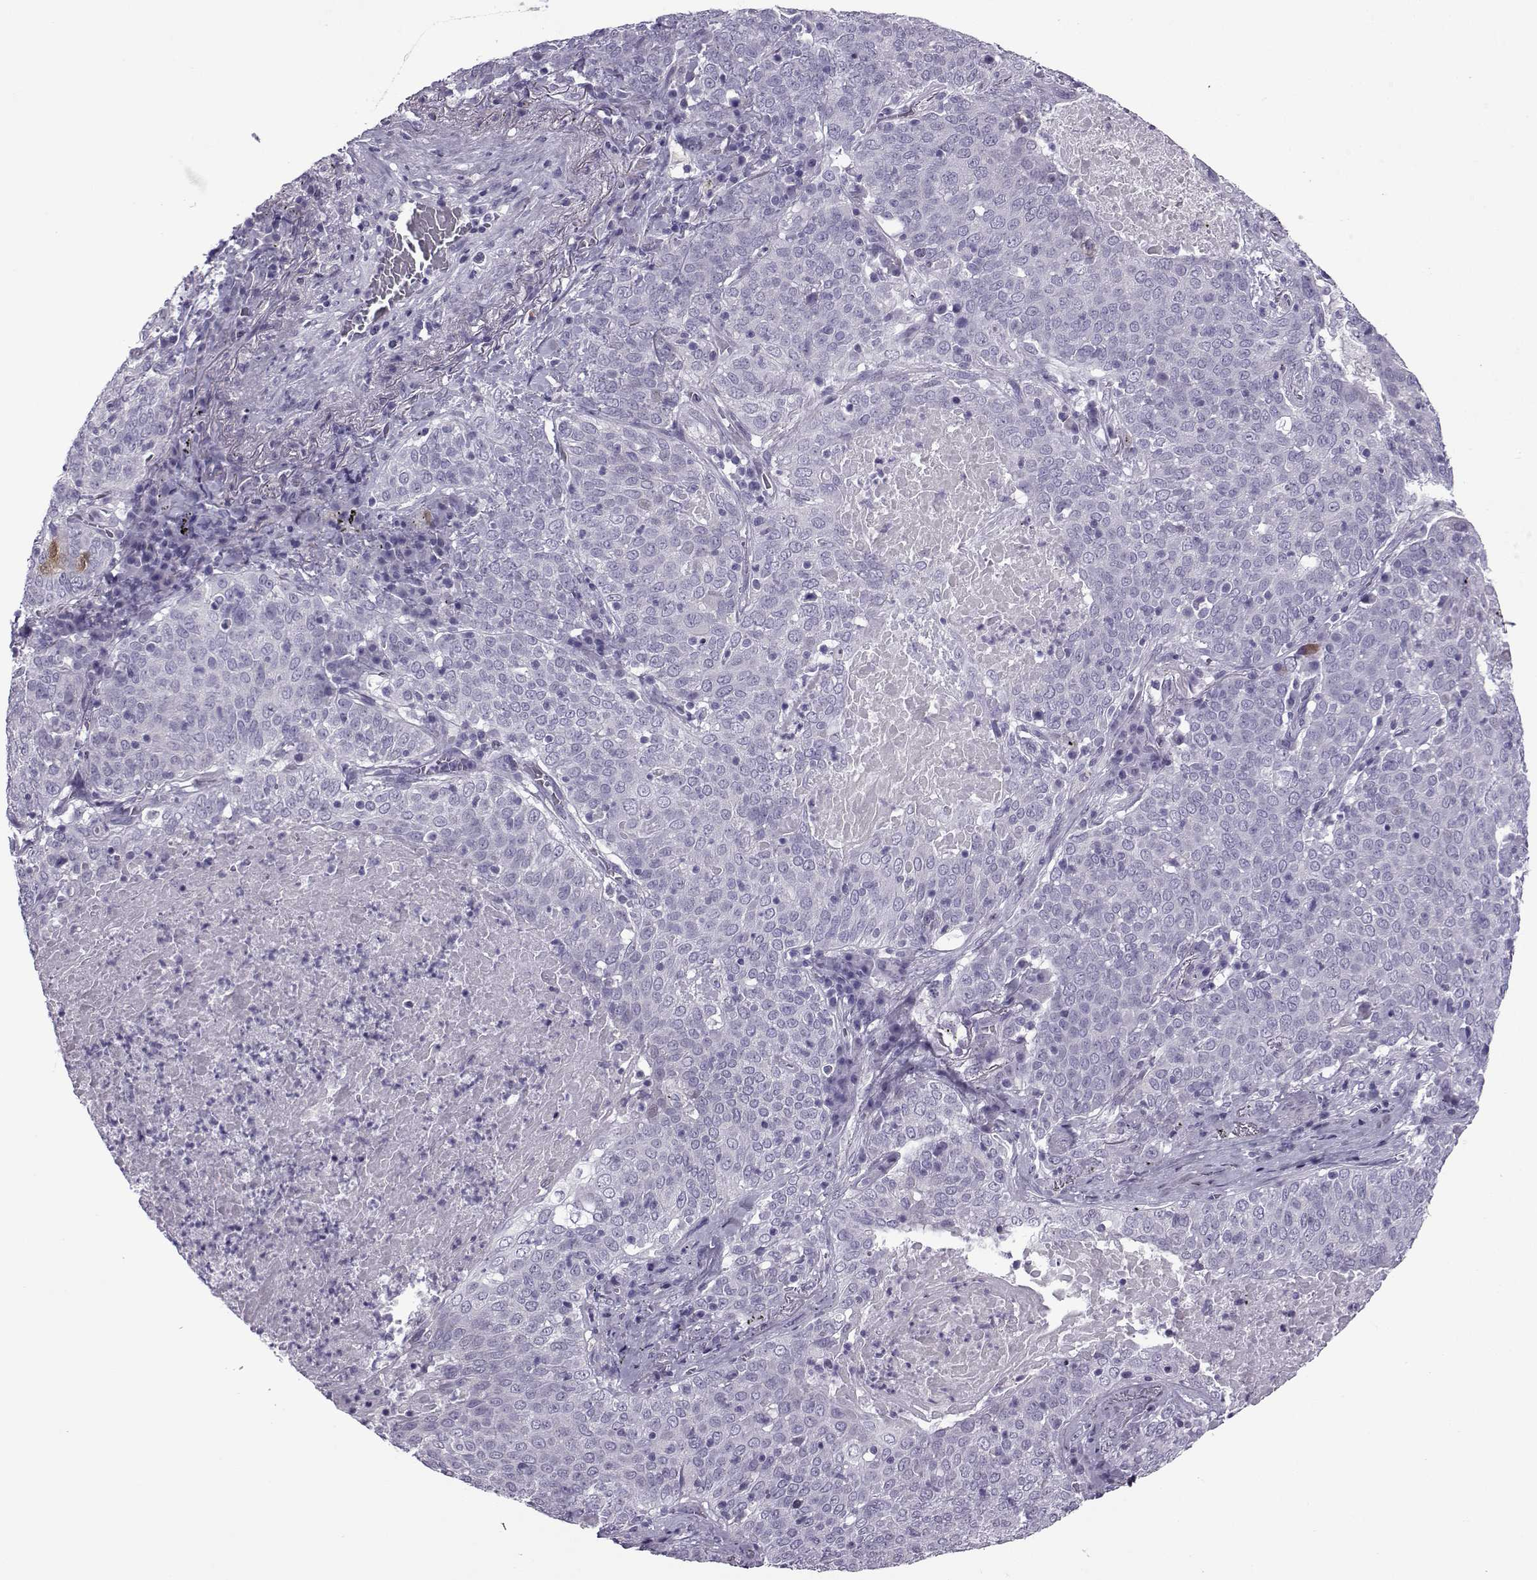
{"staining": {"intensity": "negative", "quantity": "none", "location": "none"}, "tissue": "lung cancer", "cell_type": "Tumor cells", "image_type": "cancer", "snomed": [{"axis": "morphology", "description": "Squamous cell carcinoma, NOS"}, {"axis": "topography", "description": "Lung"}], "caption": "The photomicrograph displays no staining of tumor cells in lung squamous cell carcinoma. Brightfield microscopy of immunohistochemistry stained with DAB (3,3'-diaminobenzidine) (brown) and hematoxylin (blue), captured at high magnification.", "gene": "OIP5", "patient": {"sex": "male", "age": 82}}